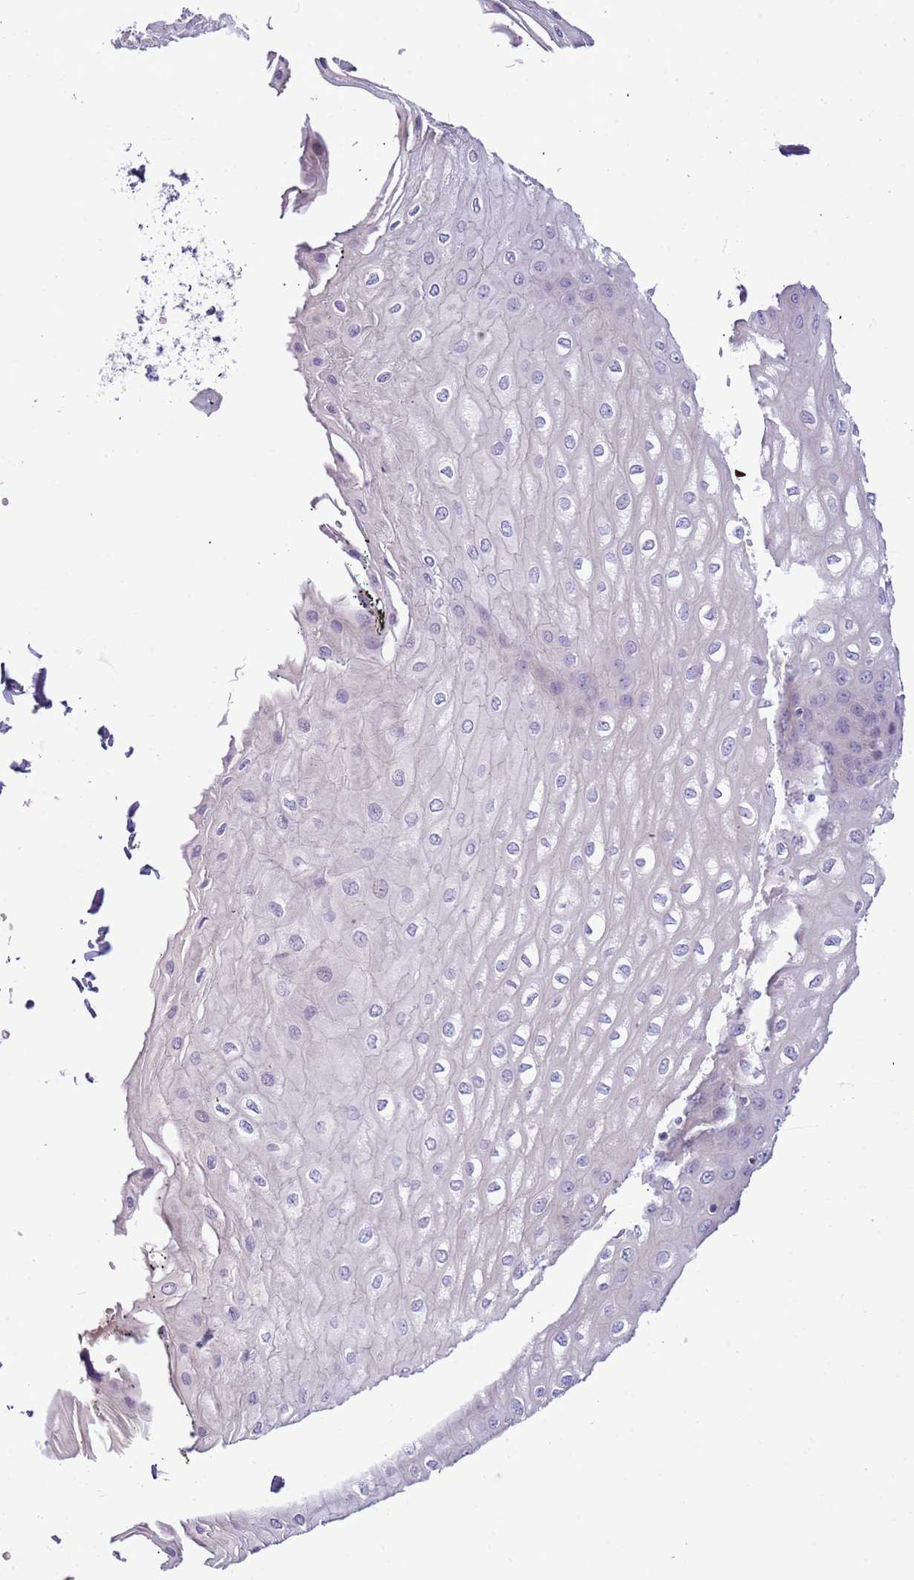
{"staining": {"intensity": "negative", "quantity": "none", "location": "none"}, "tissue": "esophagus", "cell_type": "Squamous epithelial cells", "image_type": "normal", "snomed": [{"axis": "morphology", "description": "Normal tissue, NOS"}, {"axis": "topography", "description": "Esophagus"}], "caption": "A high-resolution micrograph shows immunohistochemistry (IHC) staining of benign esophagus, which exhibits no significant staining in squamous epithelial cells. (Stains: DAB immunohistochemistry (IHC) with hematoxylin counter stain, Microscopy: brightfield microscopy at high magnification).", "gene": "PLEKHH1", "patient": {"sex": "male", "age": 60}}